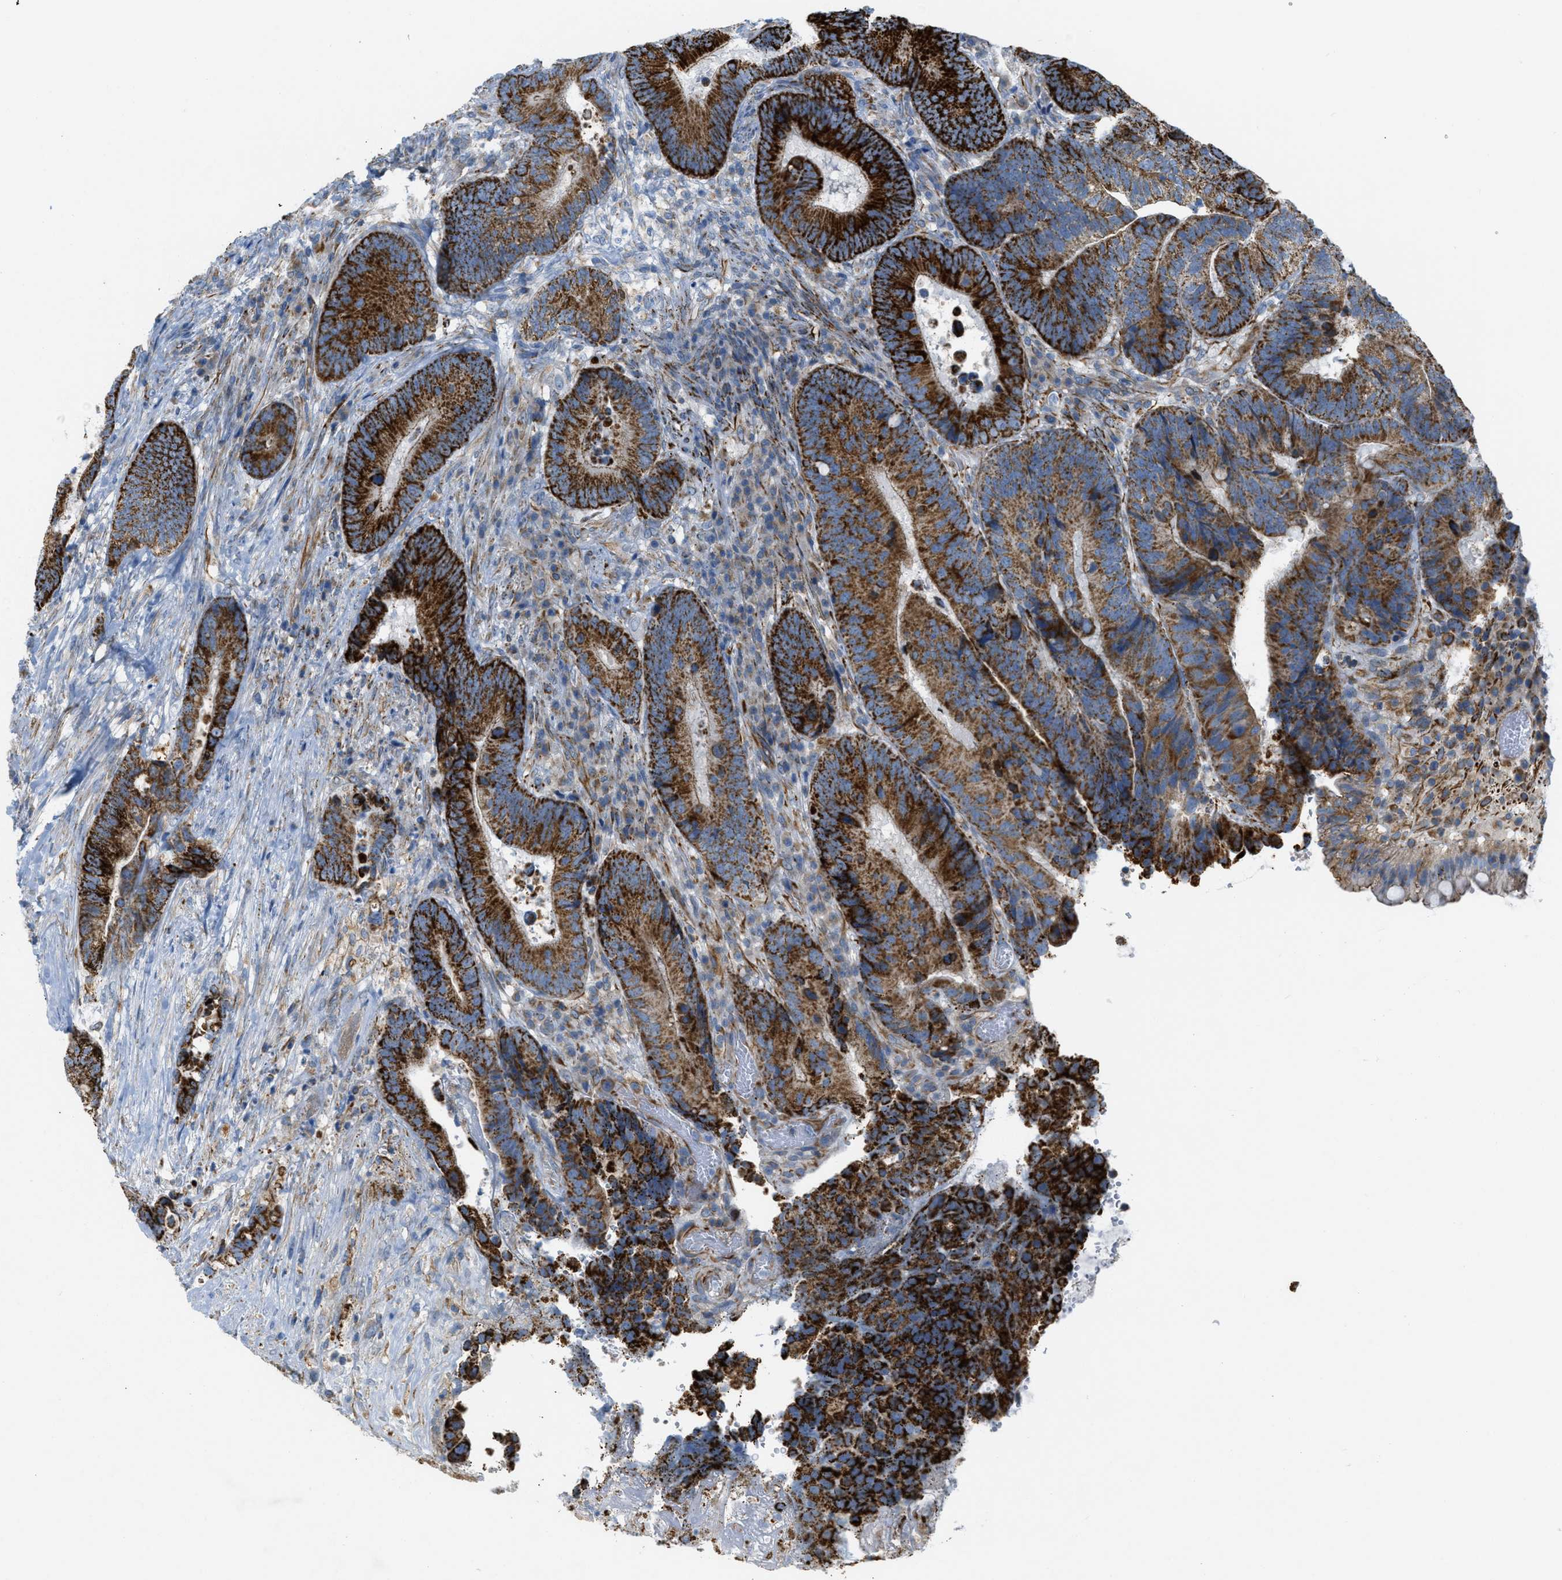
{"staining": {"intensity": "strong", "quantity": ">75%", "location": "cytoplasmic/membranous"}, "tissue": "colorectal cancer", "cell_type": "Tumor cells", "image_type": "cancer", "snomed": [{"axis": "morphology", "description": "Adenocarcinoma, NOS"}, {"axis": "topography", "description": "Rectum"}], "caption": "Colorectal cancer (adenocarcinoma) stained with immunohistochemistry reveals strong cytoplasmic/membranous expression in about >75% of tumor cells.", "gene": "BTN3A1", "patient": {"sex": "female", "age": 89}}